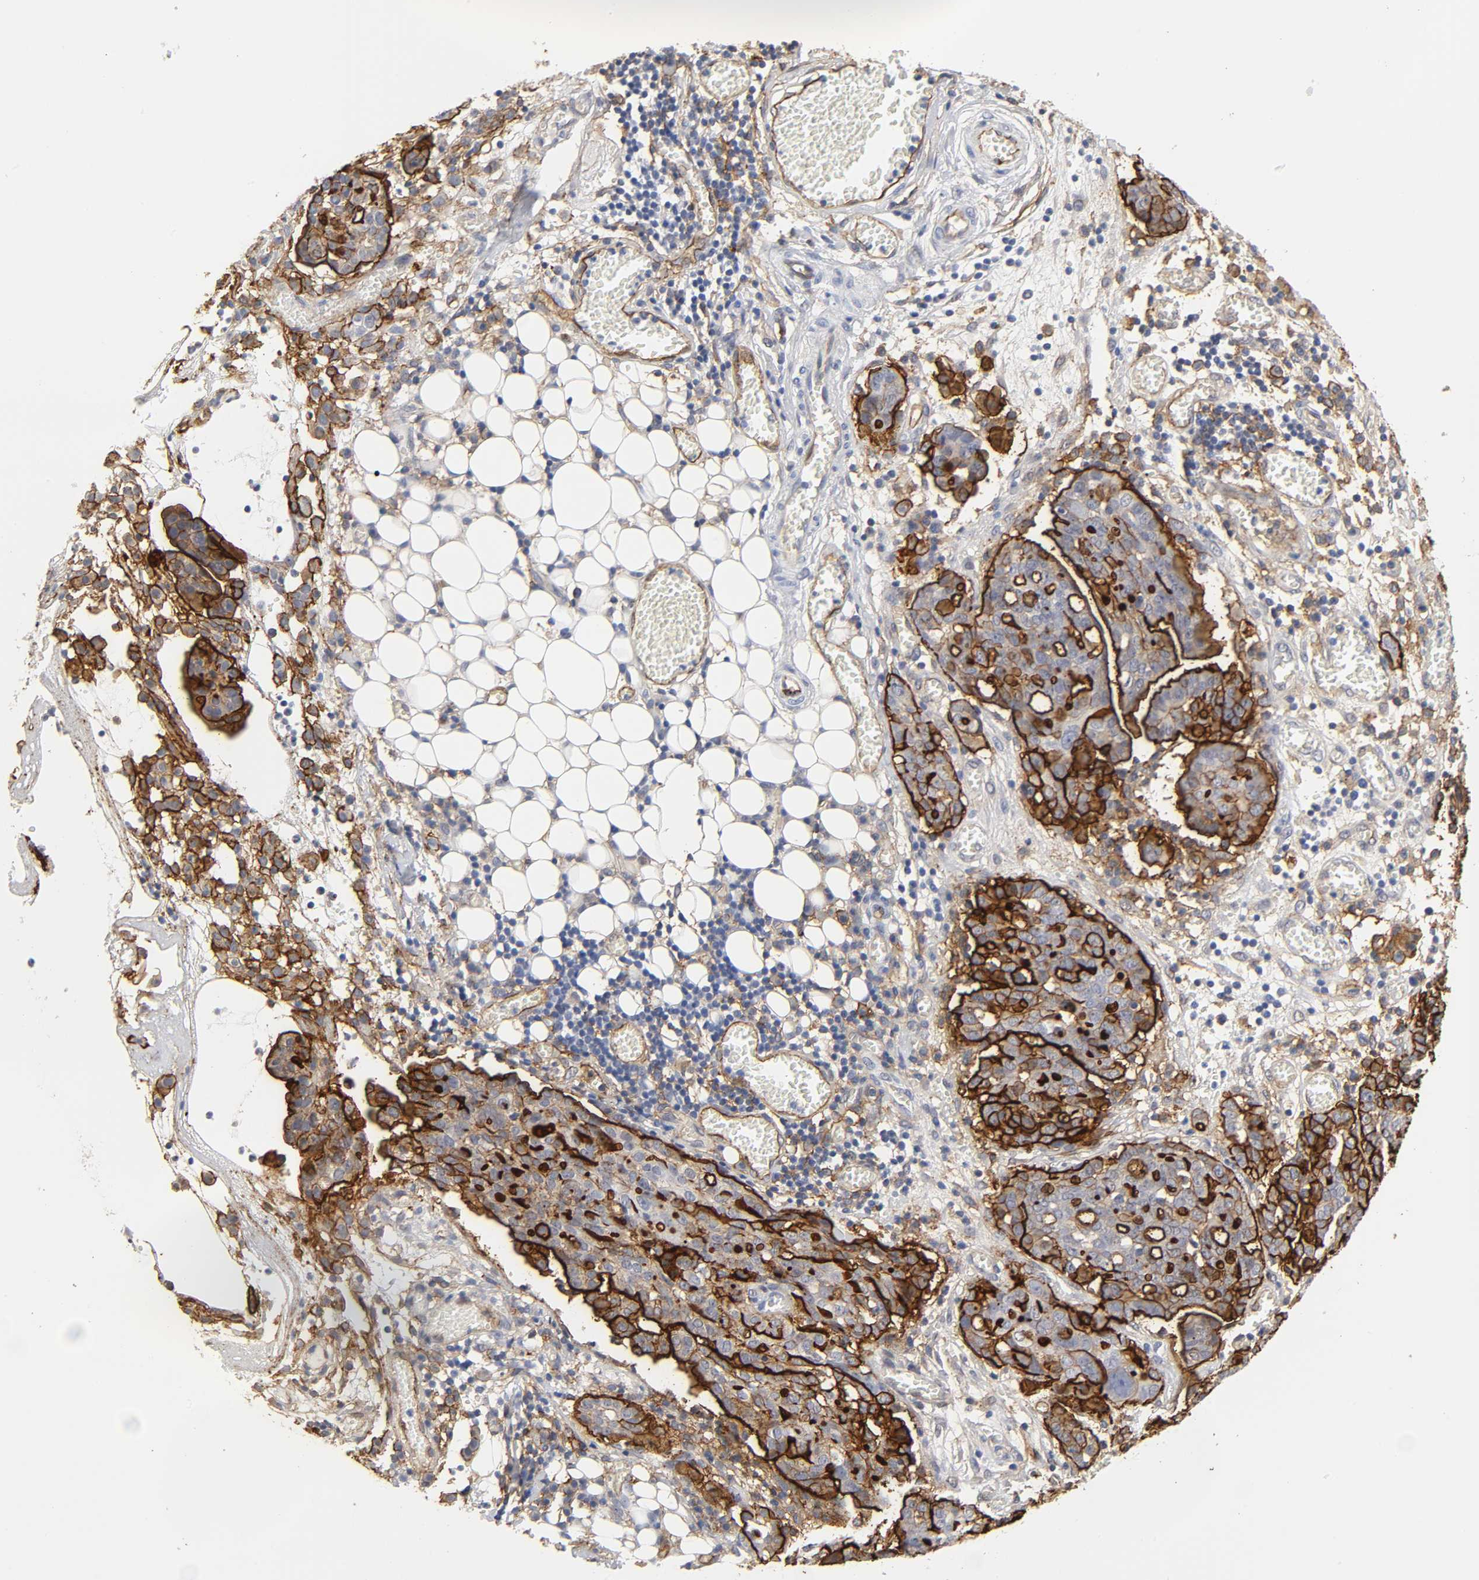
{"staining": {"intensity": "strong", "quantity": ">75%", "location": "cytoplasmic/membranous"}, "tissue": "ovarian cancer", "cell_type": "Tumor cells", "image_type": "cancer", "snomed": [{"axis": "morphology", "description": "Cystadenocarcinoma, serous, NOS"}, {"axis": "topography", "description": "Soft tissue"}, {"axis": "topography", "description": "Ovary"}], "caption": "Ovarian serous cystadenocarcinoma tissue reveals strong cytoplasmic/membranous expression in approximately >75% of tumor cells, visualized by immunohistochemistry.", "gene": "ICAM1", "patient": {"sex": "female", "age": 57}}